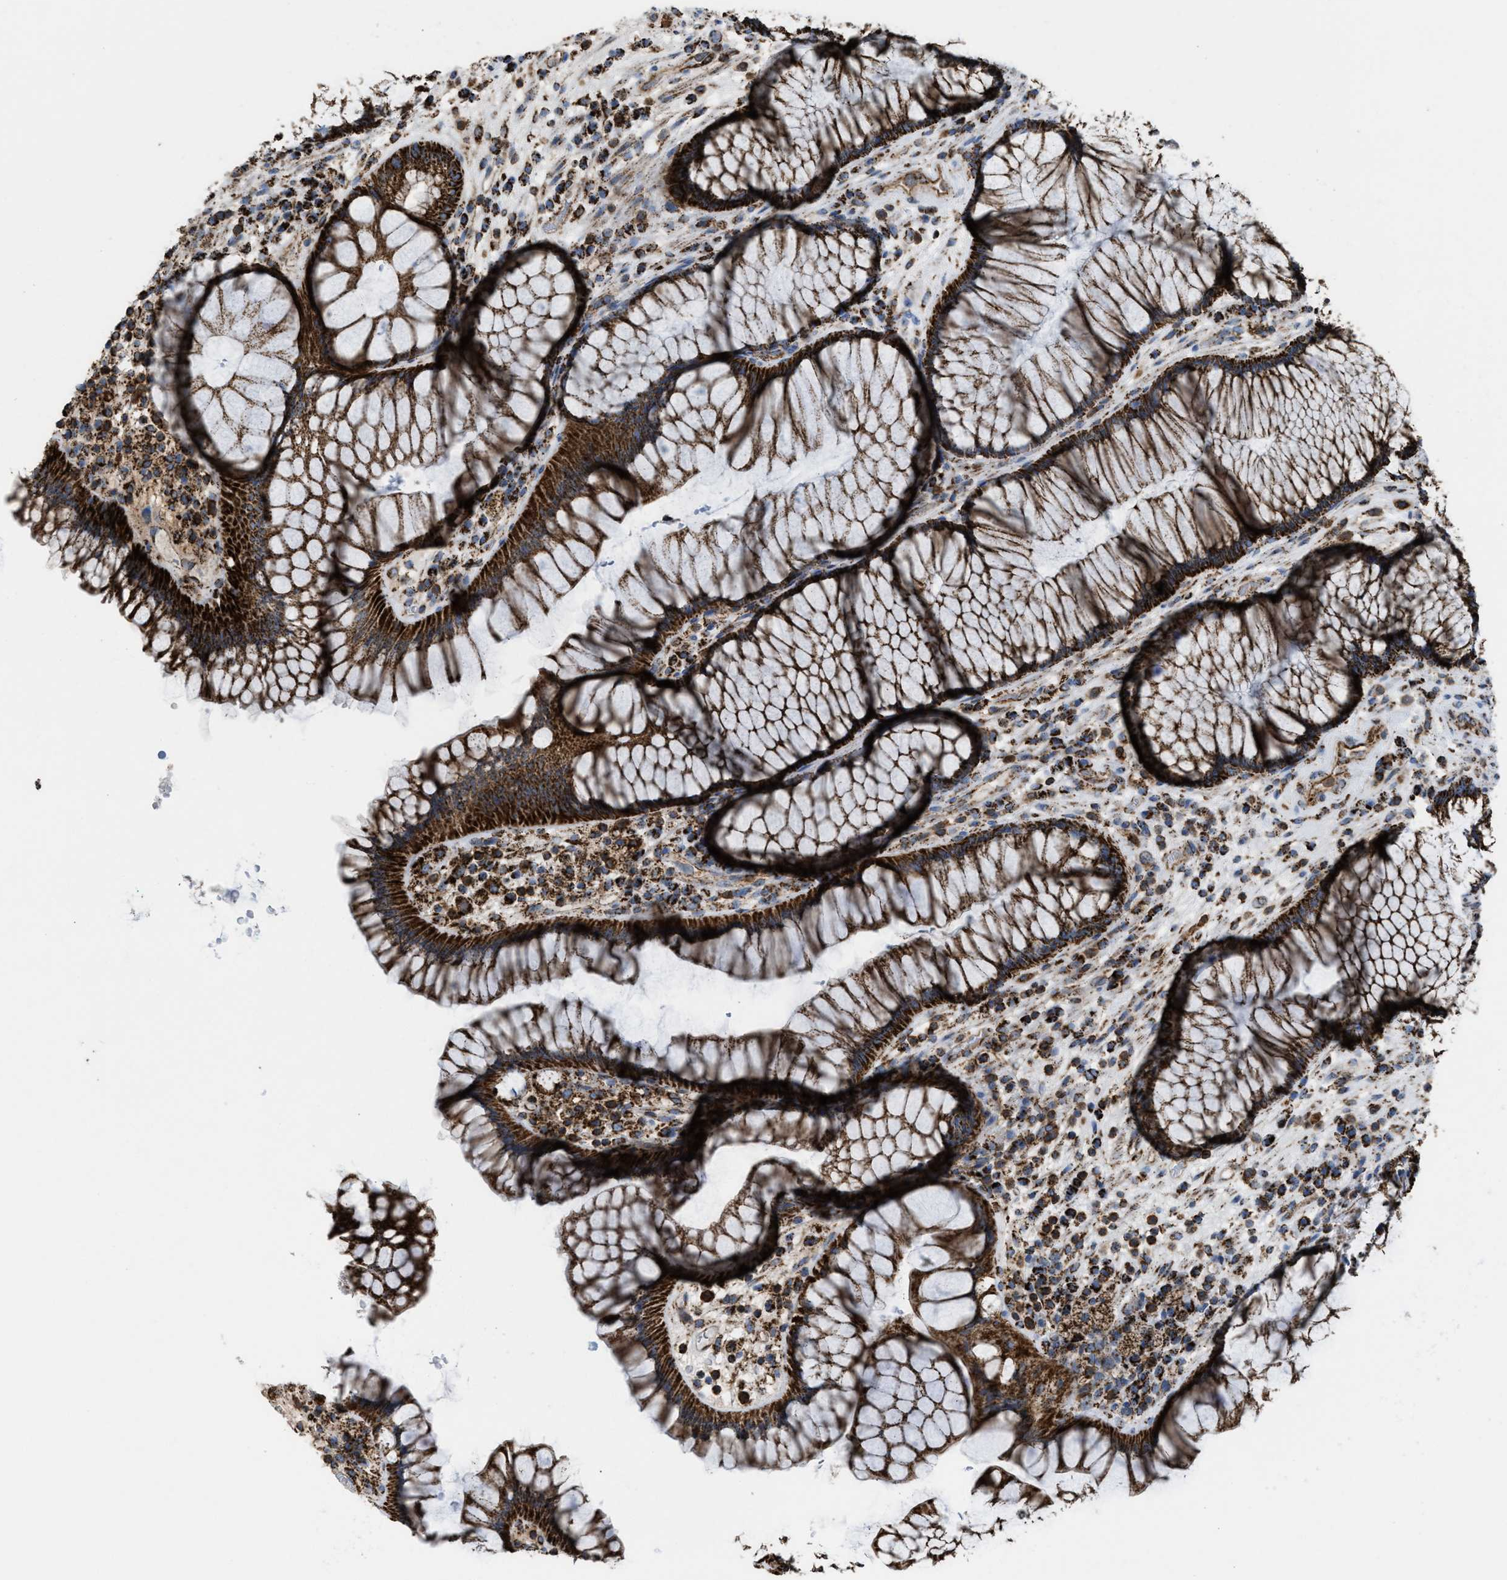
{"staining": {"intensity": "strong", "quantity": ">75%", "location": "cytoplasmic/membranous"}, "tissue": "rectum", "cell_type": "Glandular cells", "image_type": "normal", "snomed": [{"axis": "morphology", "description": "Normal tissue, NOS"}, {"axis": "topography", "description": "Rectum"}], "caption": "The photomicrograph displays staining of normal rectum, revealing strong cytoplasmic/membranous protein positivity (brown color) within glandular cells.", "gene": "ECHS1", "patient": {"sex": "male", "age": 51}}